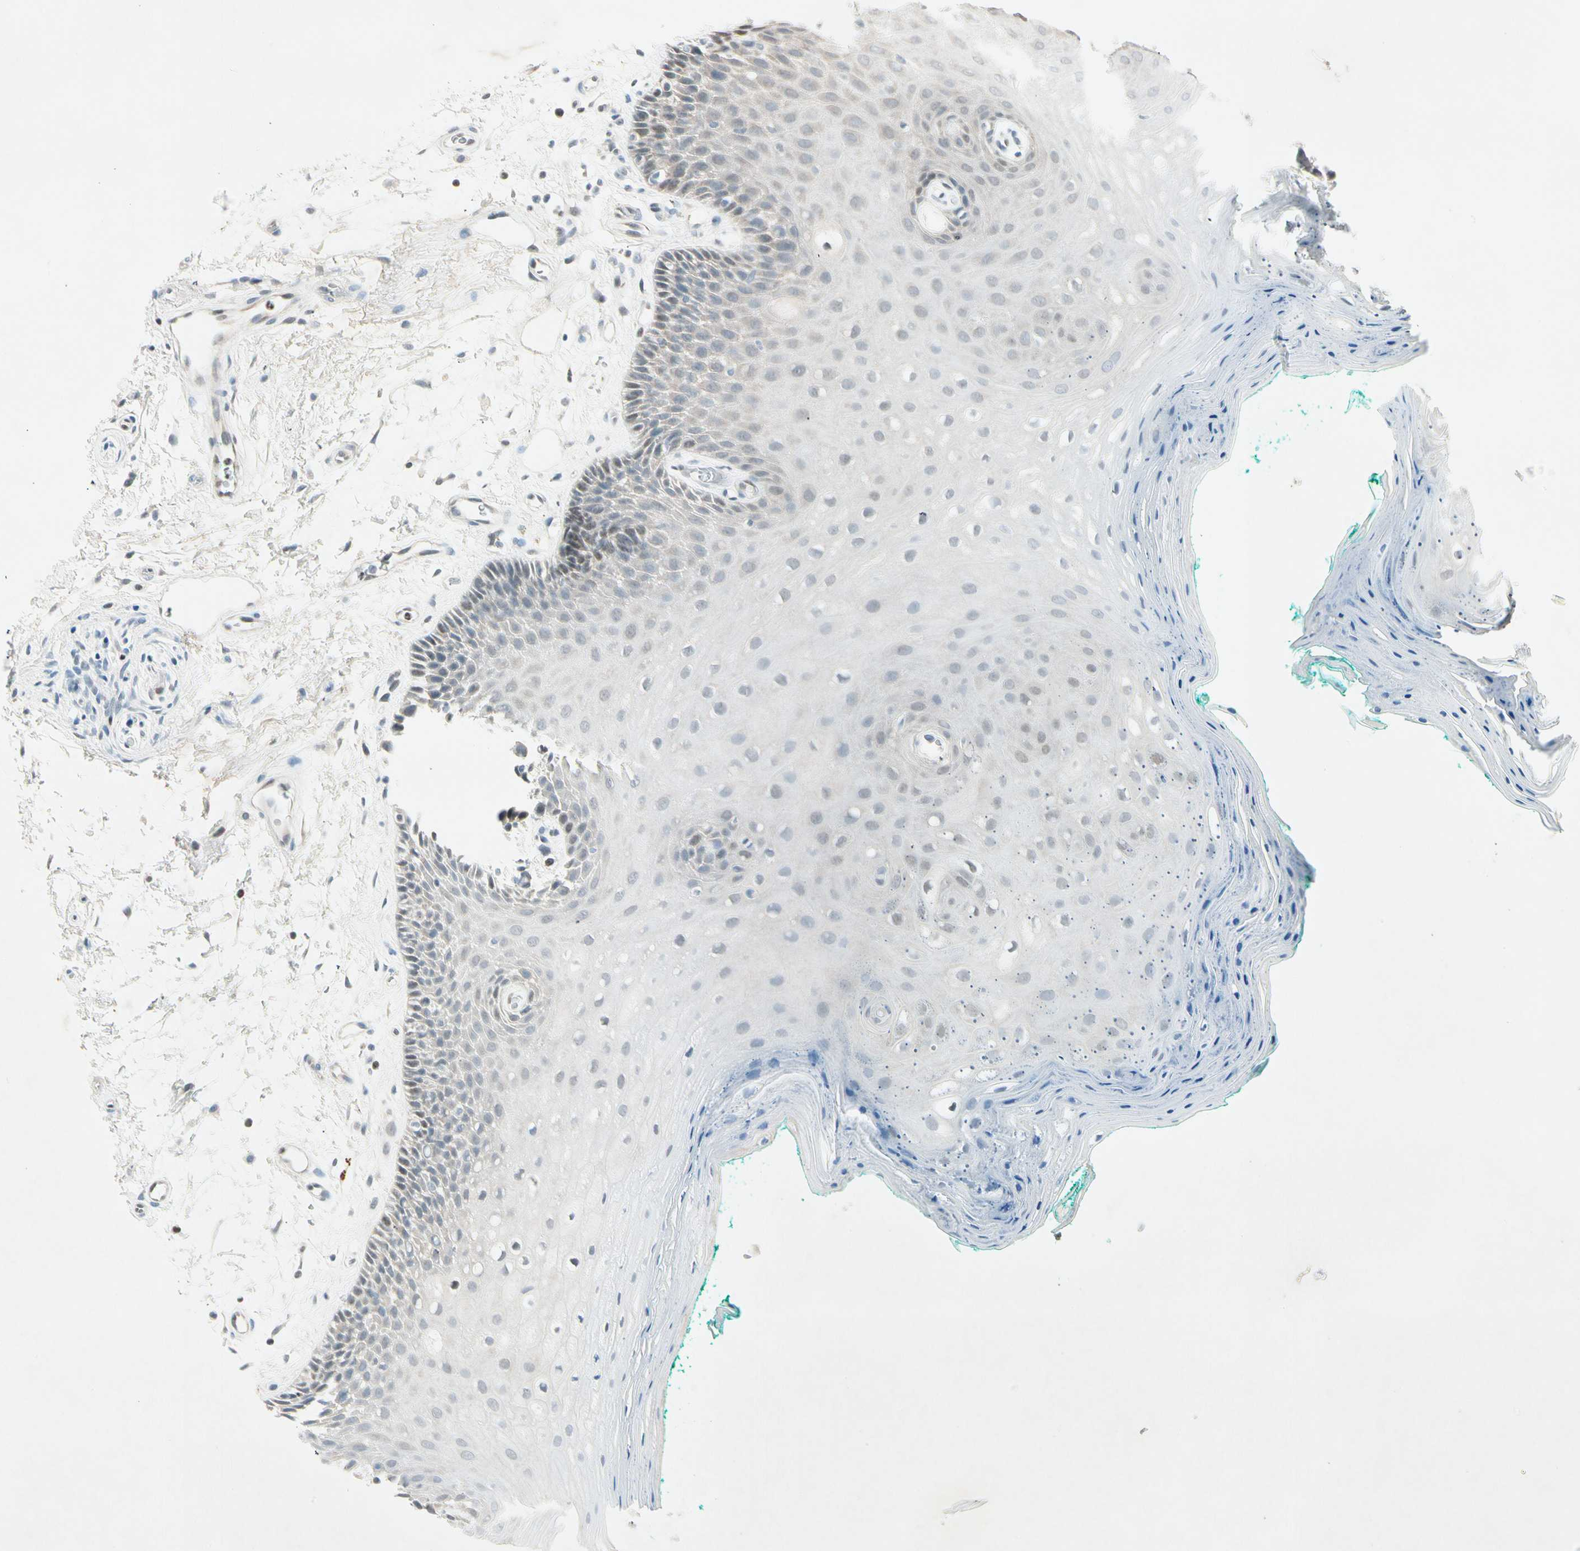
{"staining": {"intensity": "weak", "quantity": "<25%", "location": "nuclear"}, "tissue": "oral mucosa", "cell_type": "Squamous epithelial cells", "image_type": "normal", "snomed": [{"axis": "morphology", "description": "Normal tissue, NOS"}, {"axis": "topography", "description": "Skeletal muscle"}, {"axis": "topography", "description": "Oral tissue"}, {"axis": "topography", "description": "Peripheral nerve tissue"}], "caption": "A high-resolution image shows IHC staining of unremarkable oral mucosa, which shows no significant staining in squamous epithelial cells. (DAB (3,3'-diaminobenzidine) immunohistochemistry (IHC) with hematoxylin counter stain).", "gene": "RNF43", "patient": {"sex": "female", "age": 84}}